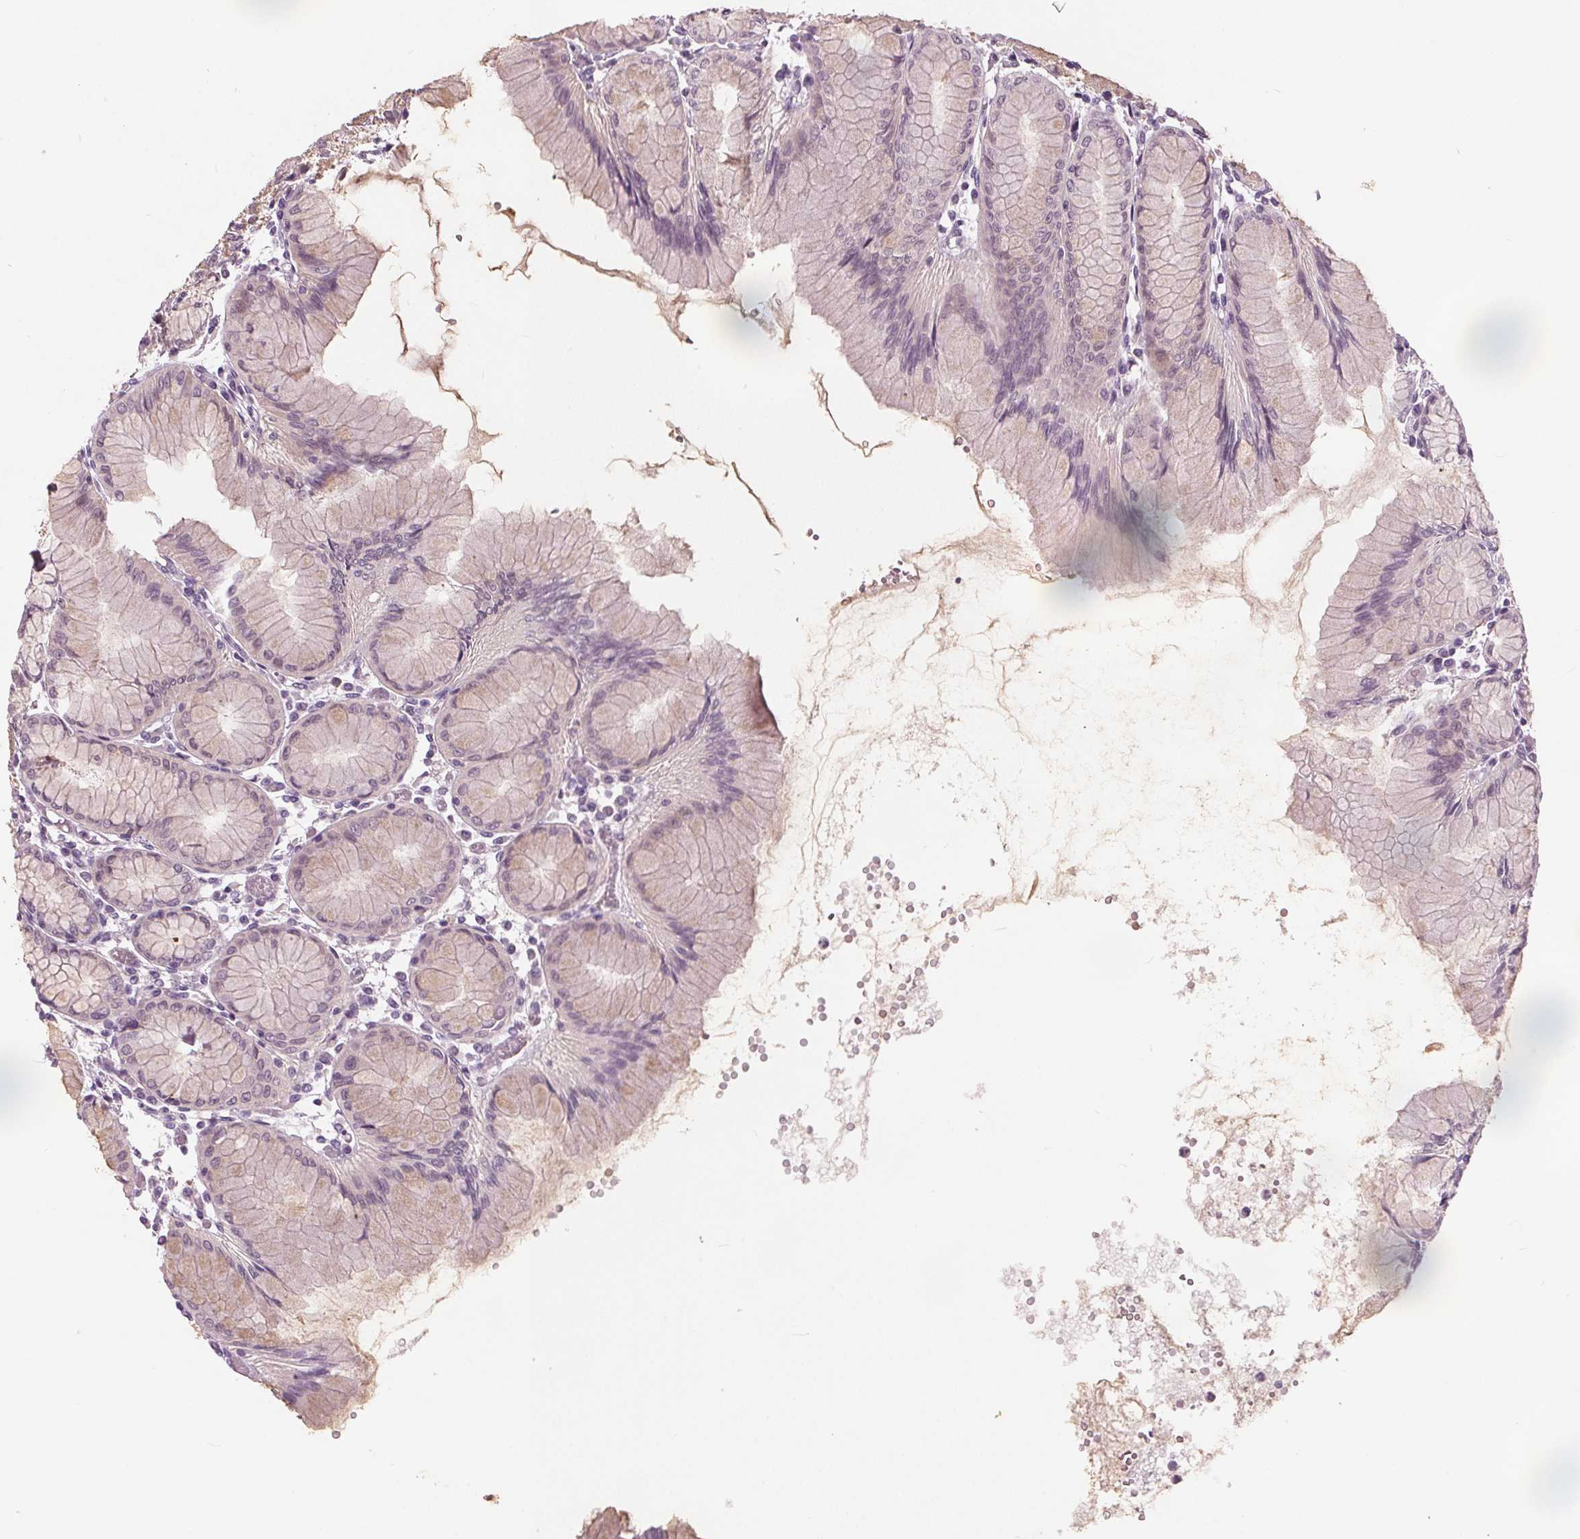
{"staining": {"intensity": "weak", "quantity": "25%-75%", "location": "cytoplasmic/membranous"}, "tissue": "stomach", "cell_type": "Glandular cells", "image_type": "normal", "snomed": [{"axis": "morphology", "description": "Normal tissue, NOS"}, {"axis": "topography", "description": "Stomach"}], "caption": "Weak cytoplasmic/membranous protein staining is present in approximately 25%-75% of glandular cells in stomach.", "gene": "TKFC", "patient": {"sex": "female", "age": 57}}